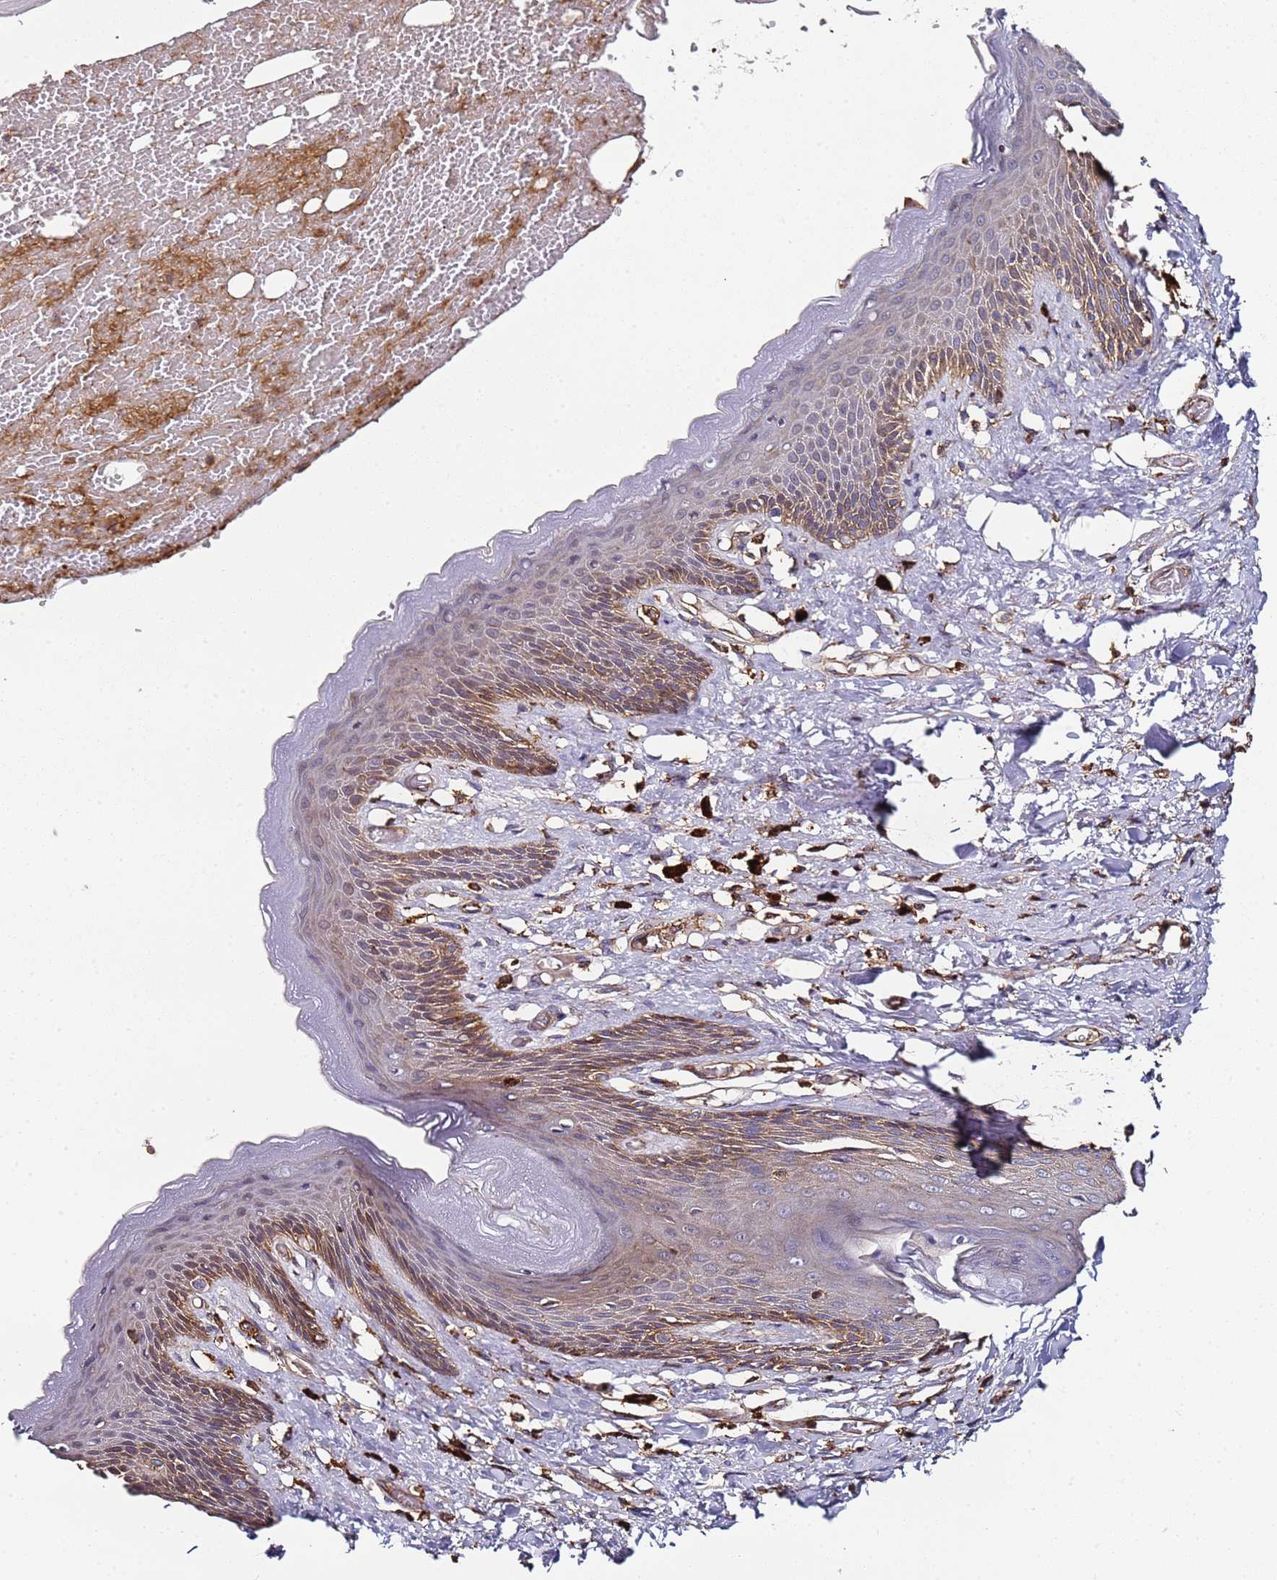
{"staining": {"intensity": "strong", "quantity": "25%-75%", "location": "cytoplasmic/membranous"}, "tissue": "skin", "cell_type": "Epidermal cells", "image_type": "normal", "snomed": [{"axis": "morphology", "description": "Normal tissue, NOS"}, {"axis": "topography", "description": "Anal"}], "caption": "Immunohistochemistry (IHC) photomicrograph of unremarkable skin stained for a protein (brown), which displays high levels of strong cytoplasmic/membranous expression in about 25%-75% of epidermal cells.", "gene": "CYP2U1", "patient": {"sex": "female", "age": 78}}